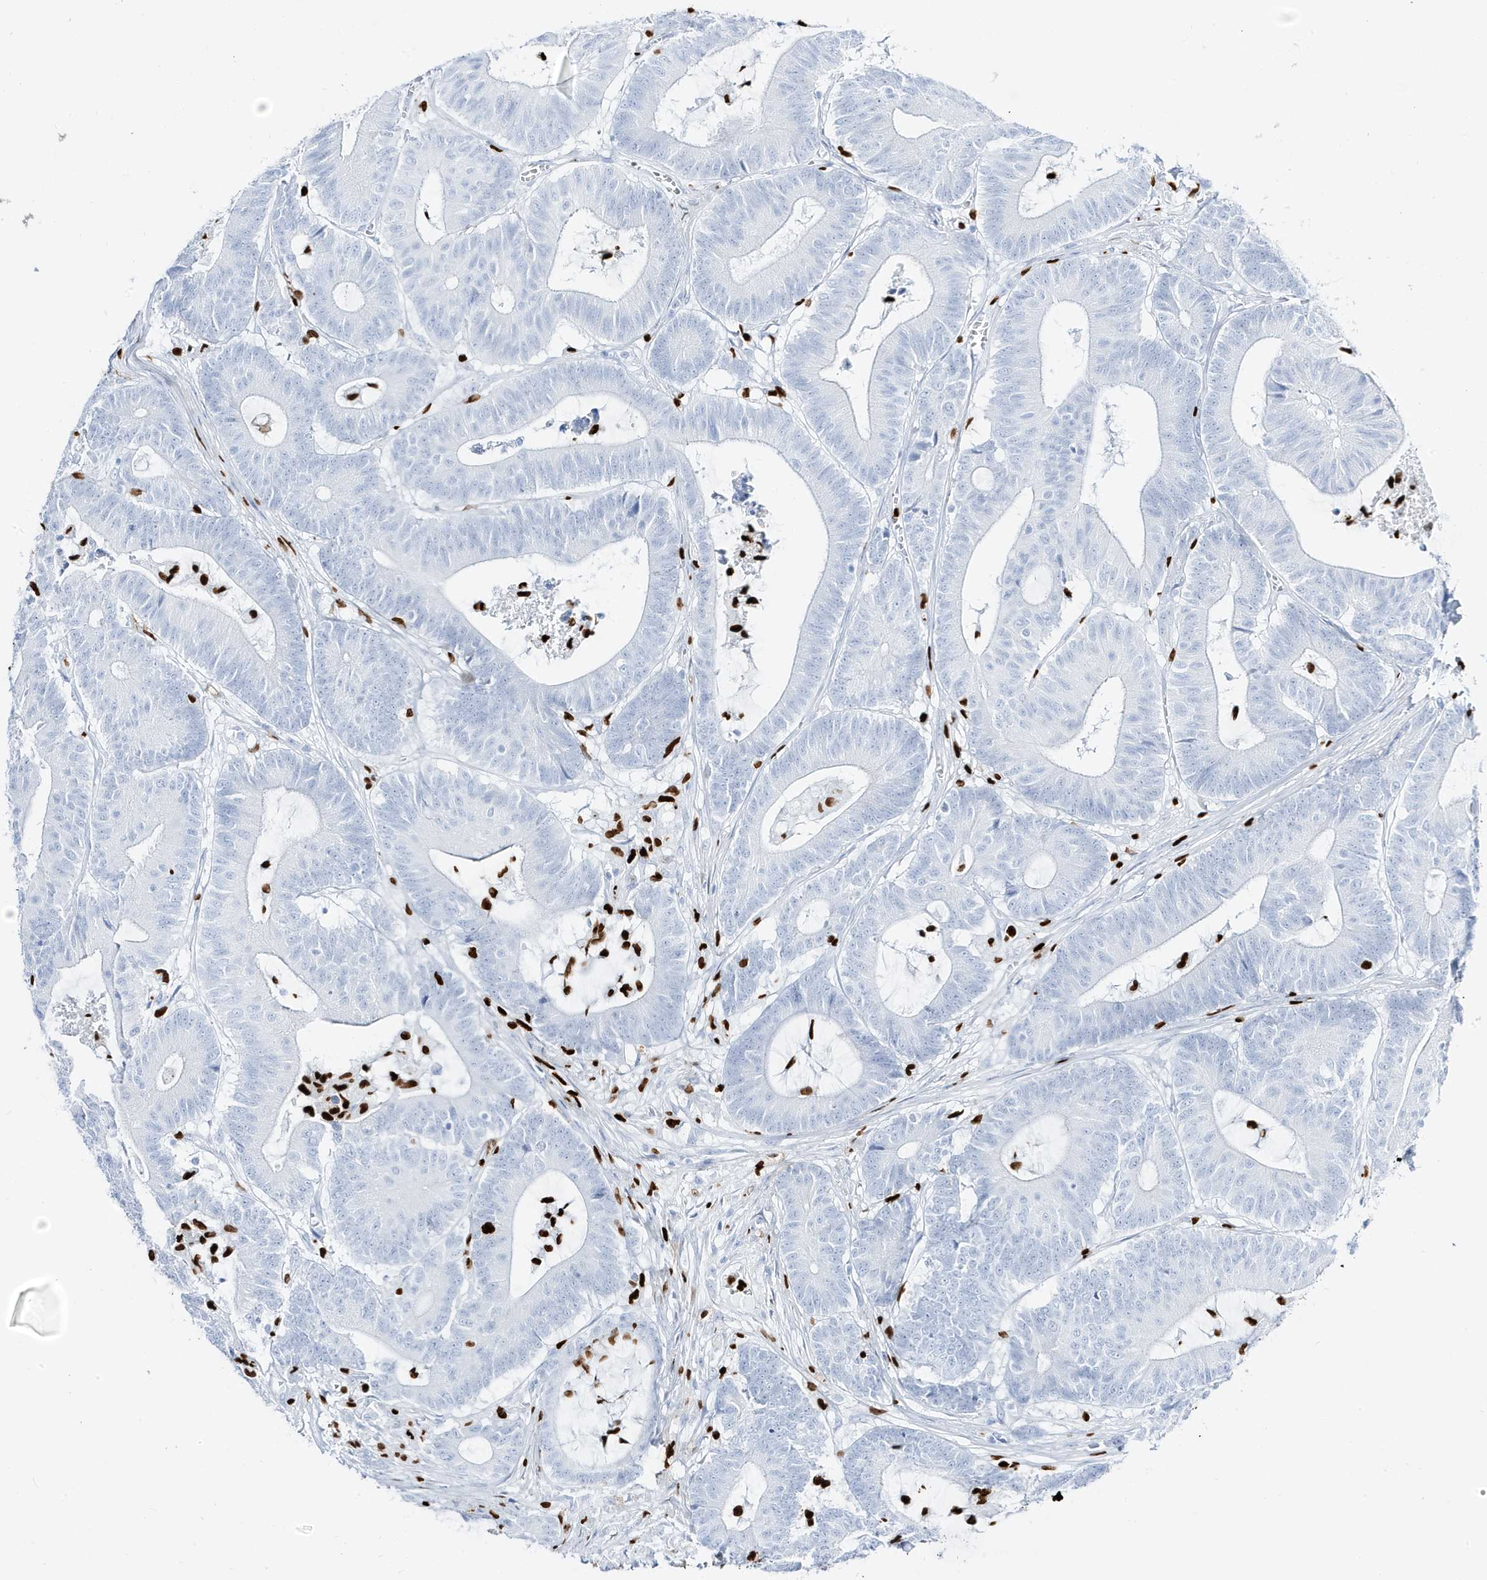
{"staining": {"intensity": "negative", "quantity": "none", "location": "none"}, "tissue": "colorectal cancer", "cell_type": "Tumor cells", "image_type": "cancer", "snomed": [{"axis": "morphology", "description": "Adenocarcinoma, NOS"}, {"axis": "topography", "description": "Colon"}], "caption": "Tumor cells show no significant protein positivity in colorectal cancer.", "gene": "MNDA", "patient": {"sex": "female", "age": 84}}